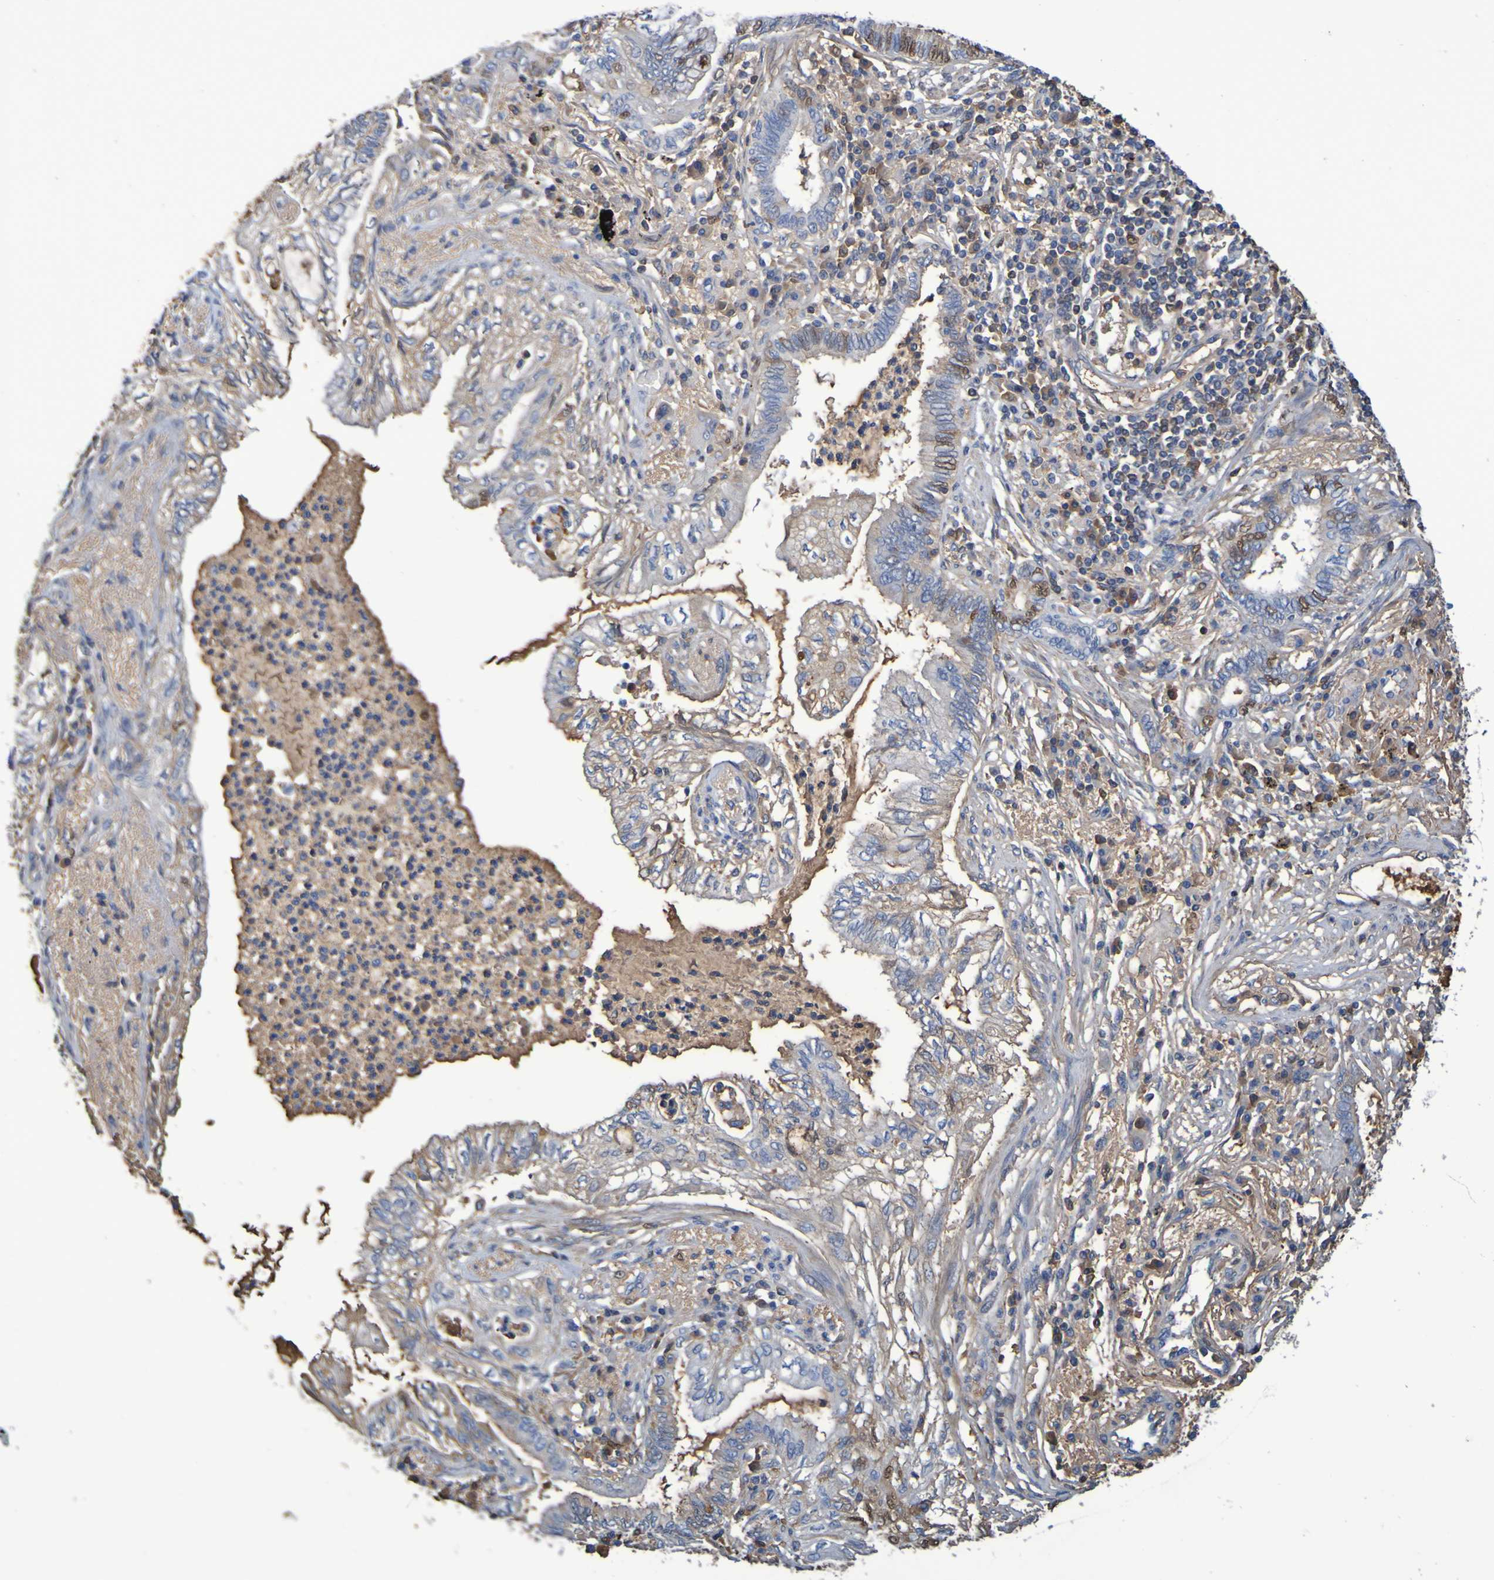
{"staining": {"intensity": "moderate", "quantity": "<25%", "location": "cytoplasmic/membranous,nuclear"}, "tissue": "lung cancer", "cell_type": "Tumor cells", "image_type": "cancer", "snomed": [{"axis": "morphology", "description": "Normal tissue, NOS"}, {"axis": "morphology", "description": "Adenocarcinoma, NOS"}, {"axis": "topography", "description": "Bronchus"}, {"axis": "topography", "description": "Lung"}], "caption": "About <25% of tumor cells in human lung adenocarcinoma show moderate cytoplasmic/membranous and nuclear protein expression as visualized by brown immunohistochemical staining.", "gene": "GAB3", "patient": {"sex": "female", "age": 70}}